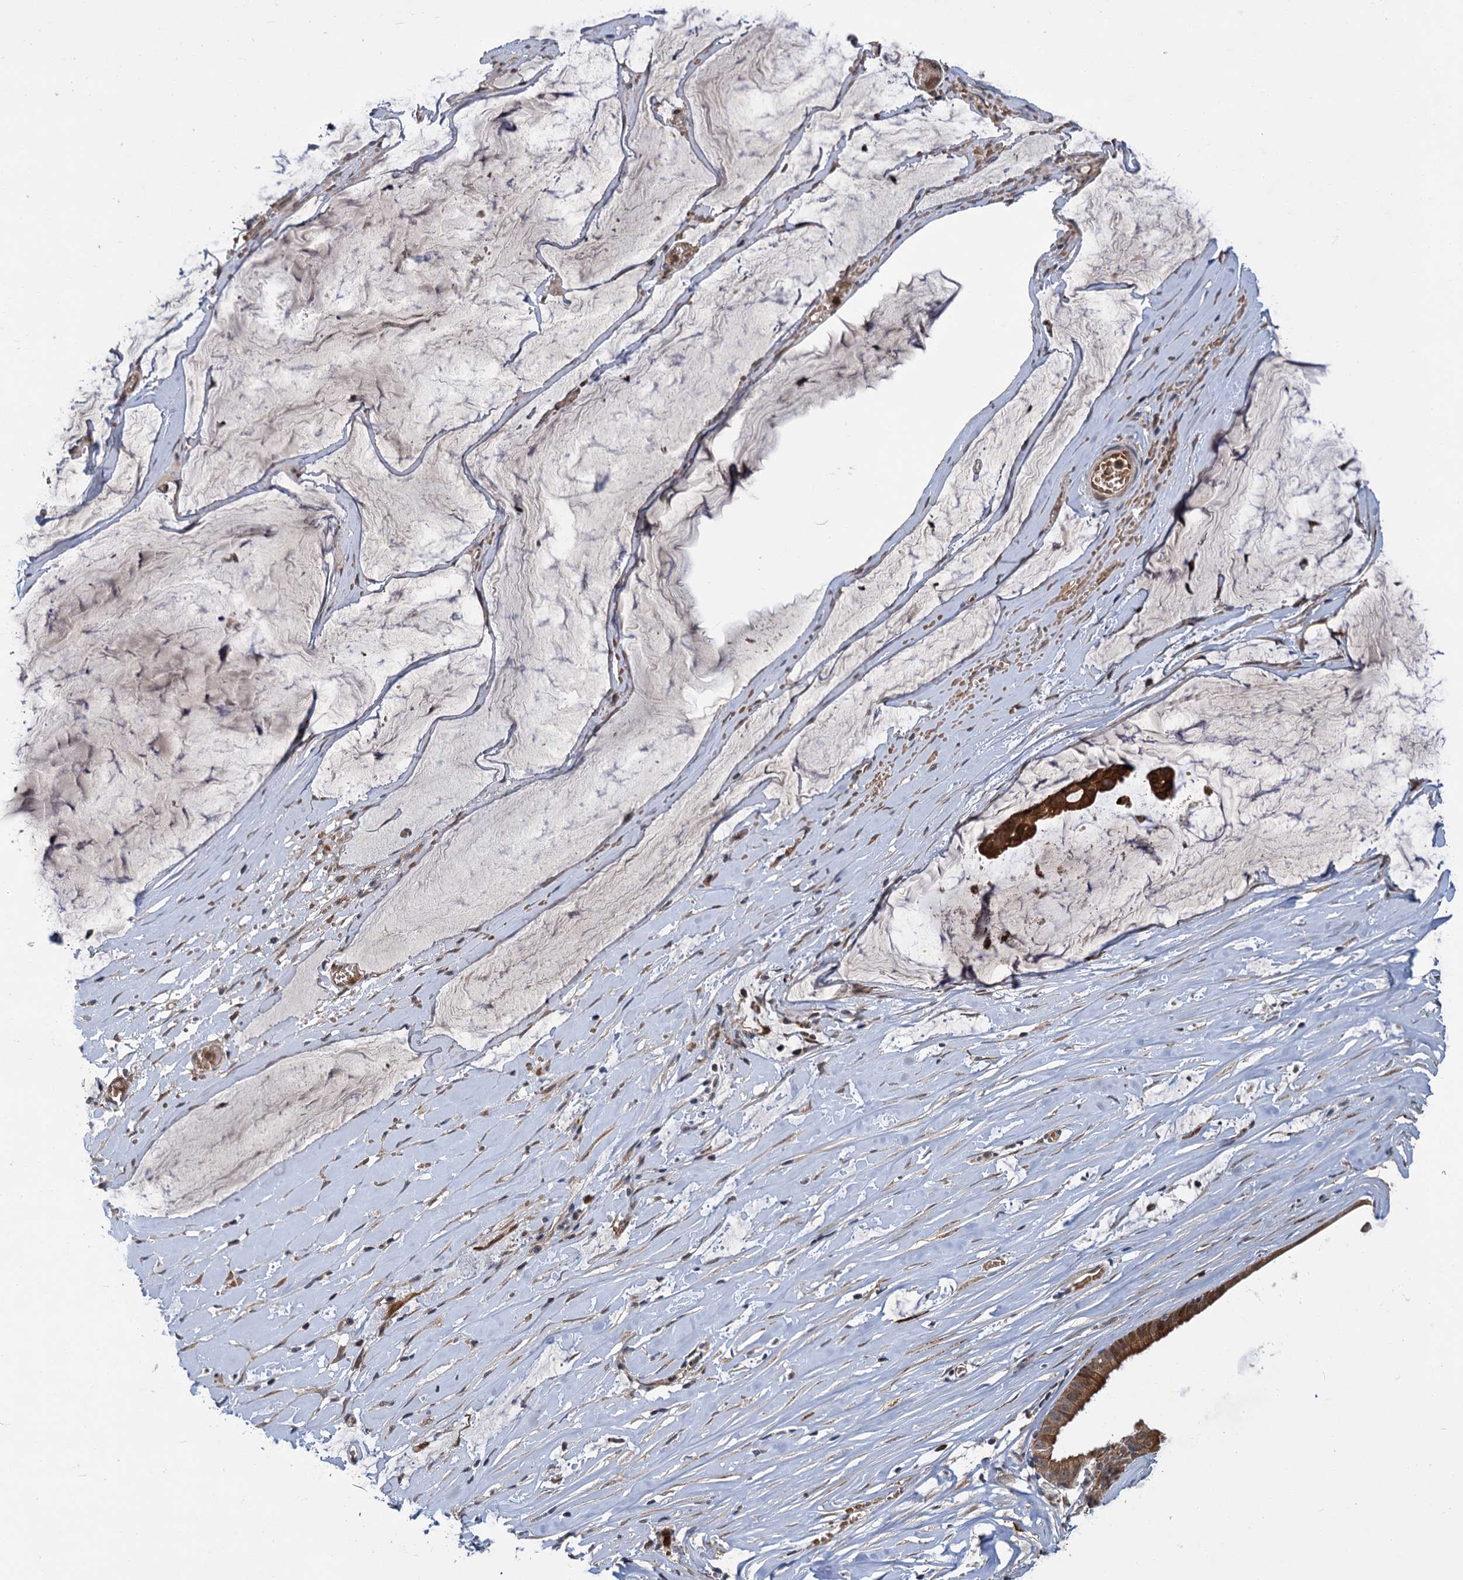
{"staining": {"intensity": "strong", "quantity": ">75%", "location": "cytoplasmic/membranous"}, "tissue": "ovarian cancer", "cell_type": "Tumor cells", "image_type": "cancer", "snomed": [{"axis": "morphology", "description": "Cystadenocarcinoma, mucinous, NOS"}, {"axis": "topography", "description": "Ovary"}], "caption": "Immunohistochemistry (IHC) of human ovarian cancer reveals high levels of strong cytoplasmic/membranous positivity in approximately >75% of tumor cells.", "gene": "APBA2", "patient": {"sex": "female", "age": 73}}